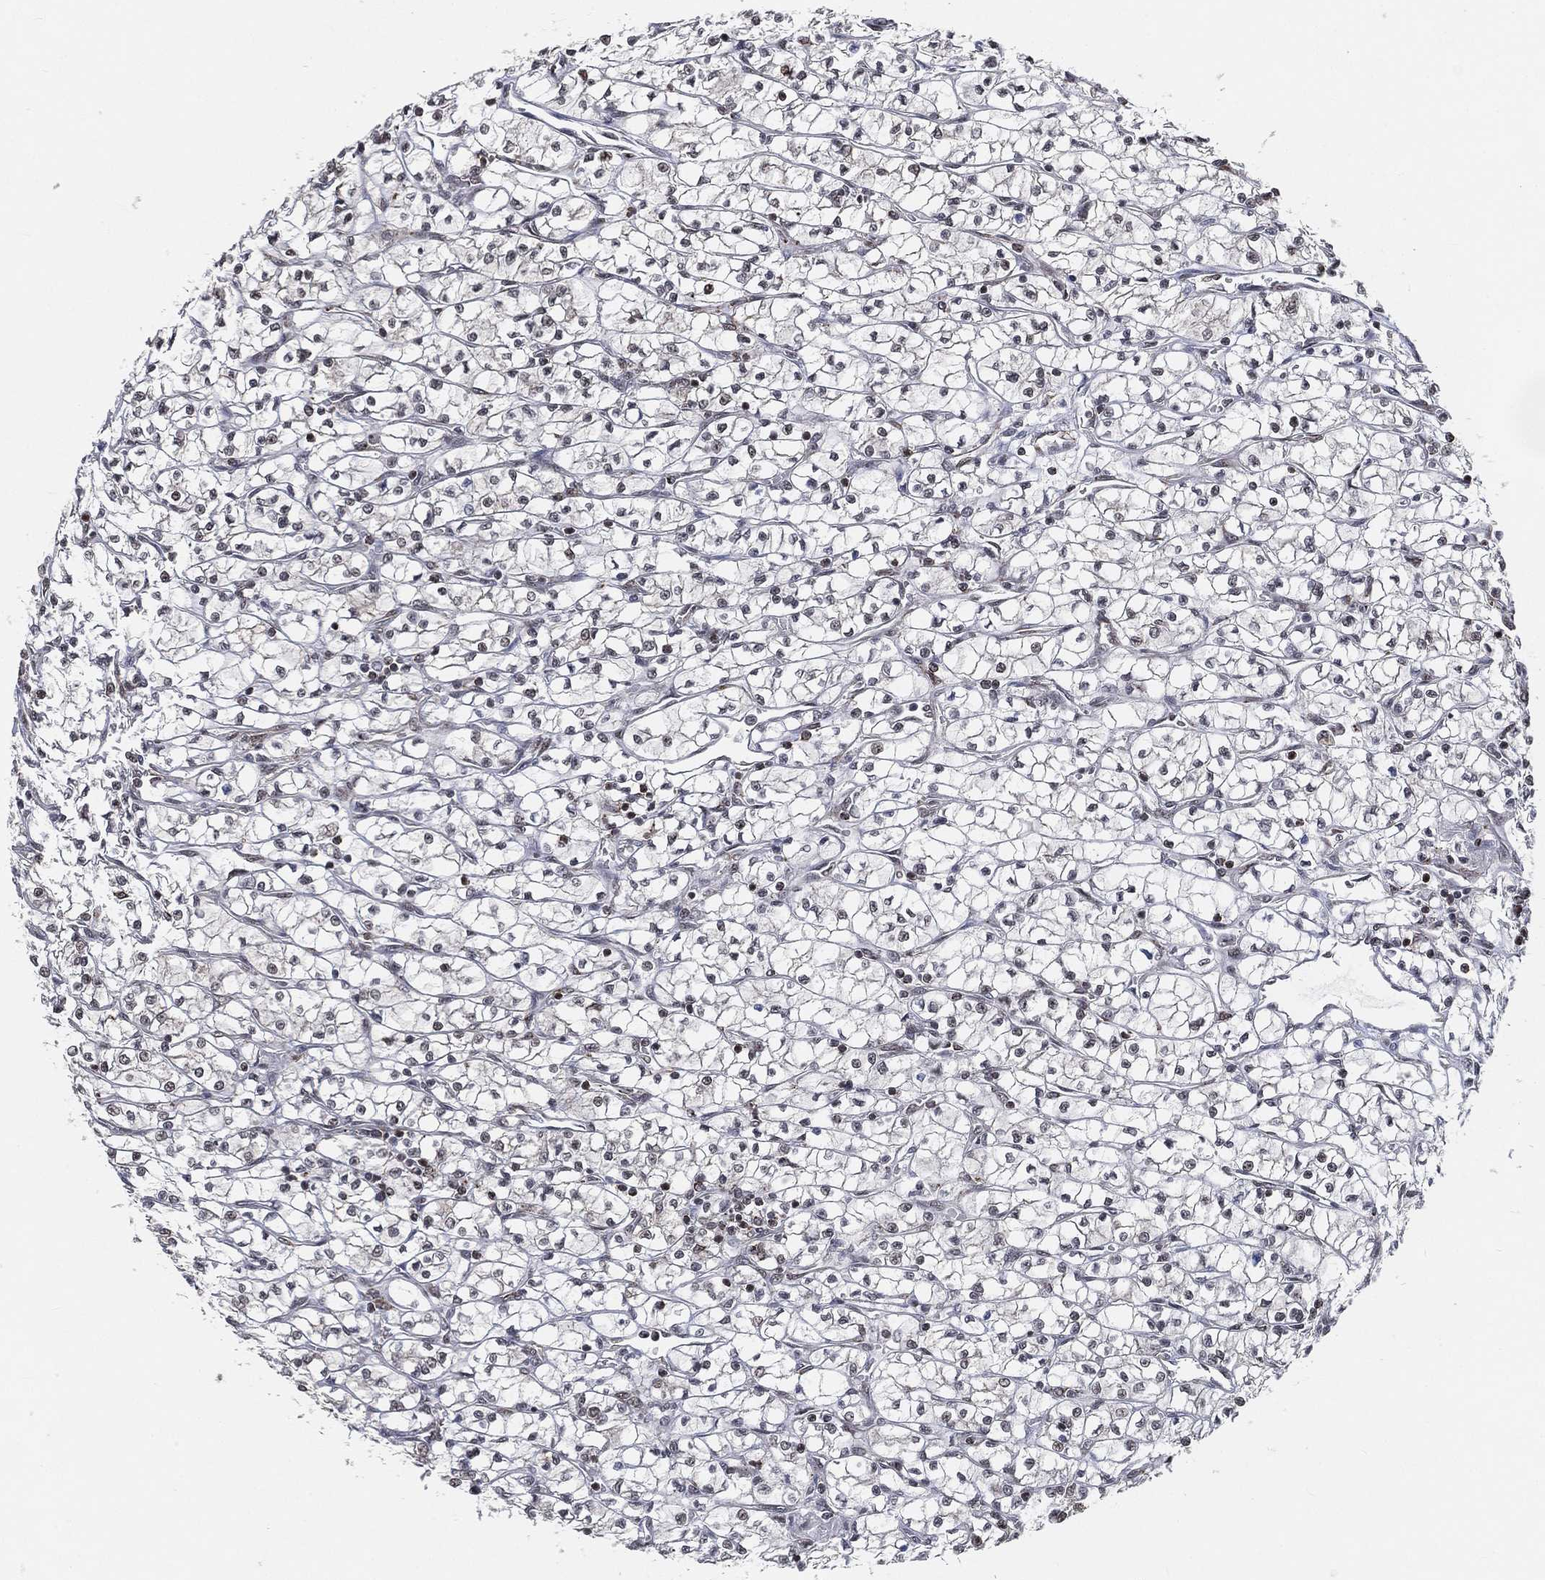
{"staining": {"intensity": "negative", "quantity": "none", "location": "none"}, "tissue": "renal cancer", "cell_type": "Tumor cells", "image_type": "cancer", "snomed": [{"axis": "morphology", "description": "Adenocarcinoma, NOS"}, {"axis": "topography", "description": "Kidney"}], "caption": "Renal adenocarcinoma stained for a protein using IHC displays no expression tumor cells.", "gene": "RSRC2", "patient": {"sex": "female", "age": 64}}